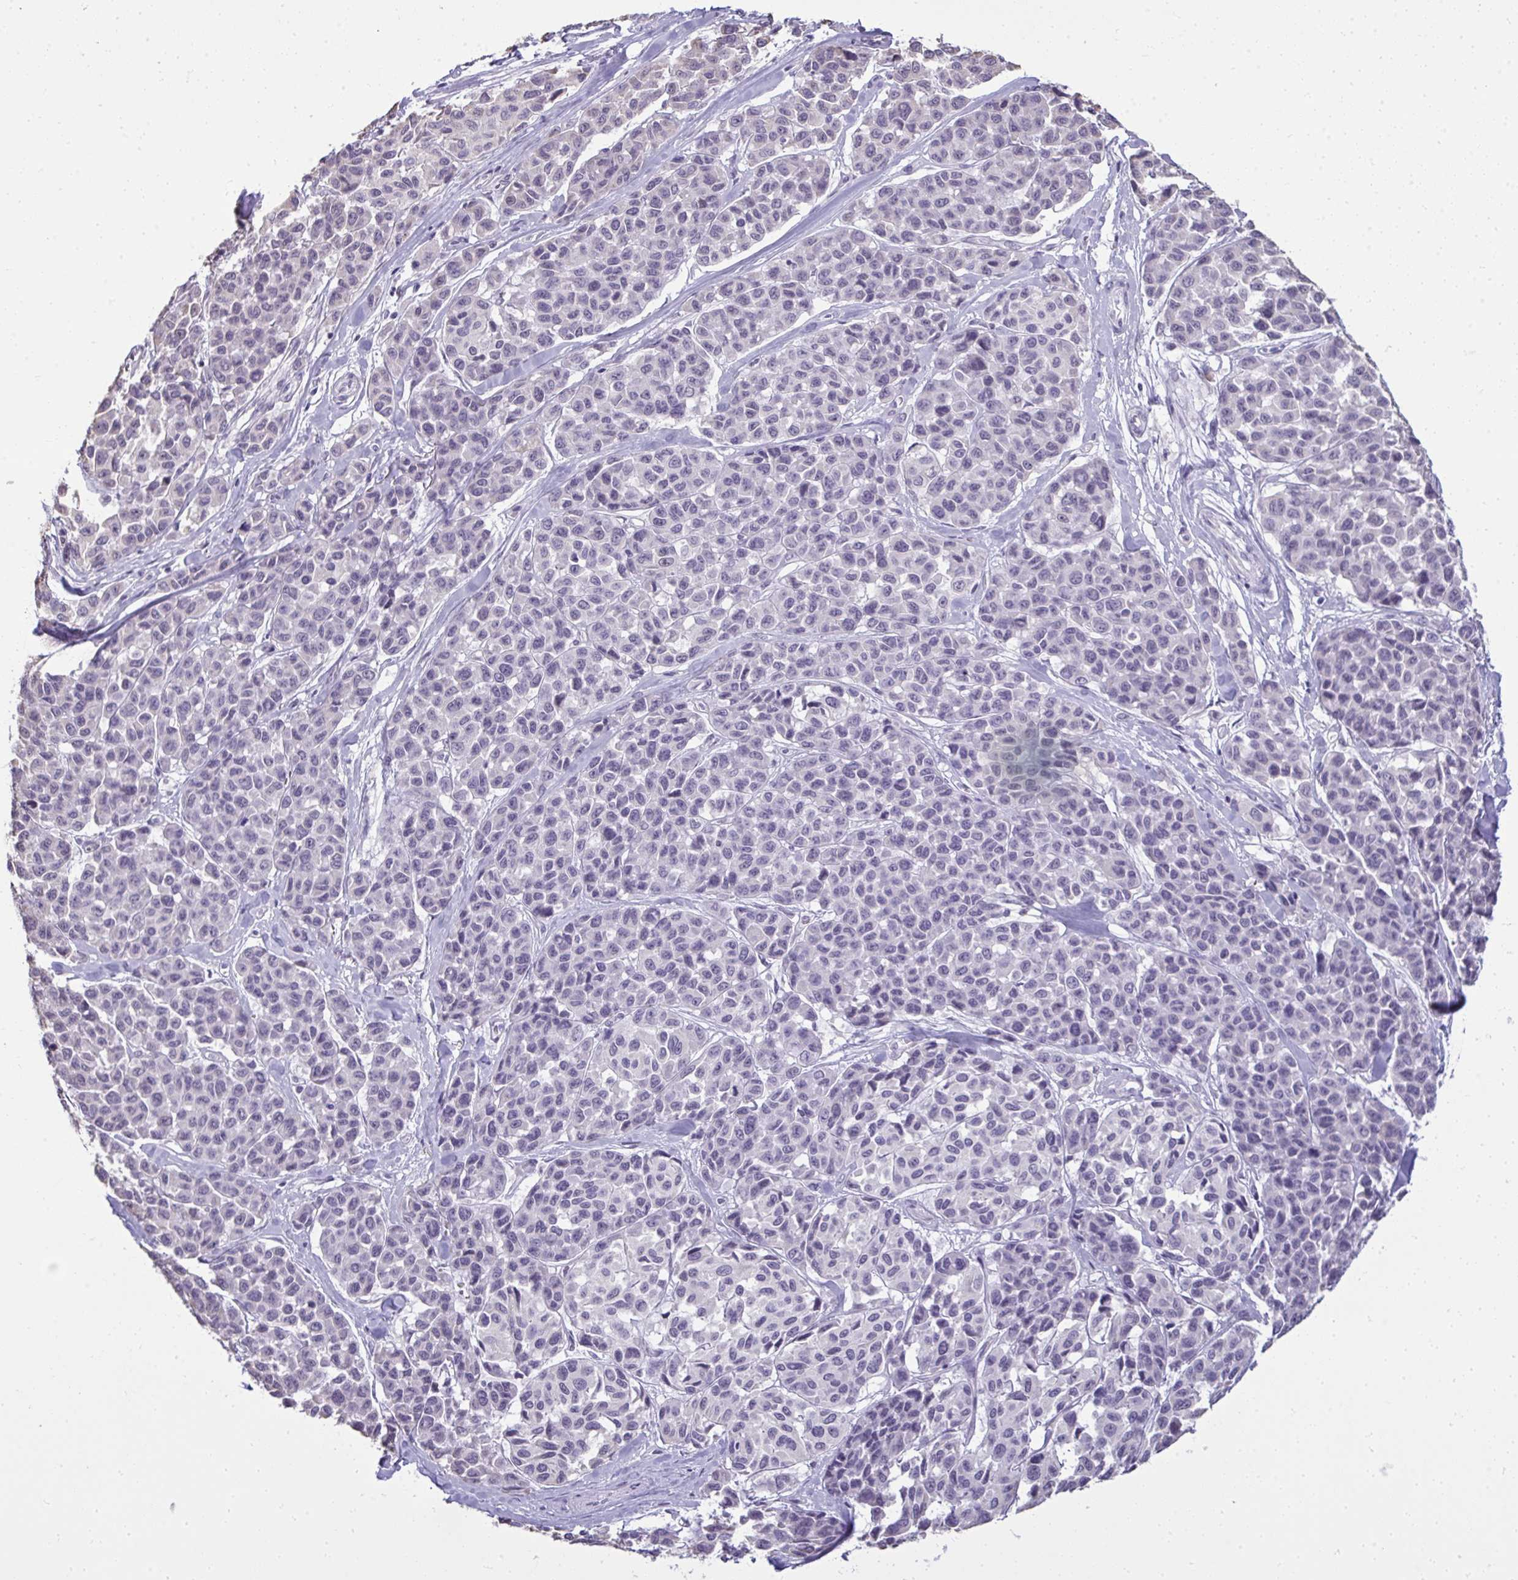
{"staining": {"intensity": "negative", "quantity": "none", "location": "none"}, "tissue": "melanoma", "cell_type": "Tumor cells", "image_type": "cancer", "snomed": [{"axis": "morphology", "description": "Malignant melanoma, NOS"}, {"axis": "topography", "description": "Skin"}], "caption": "Human melanoma stained for a protein using IHC demonstrates no positivity in tumor cells.", "gene": "NPPA", "patient": {"sex": "female", "age": 66}}